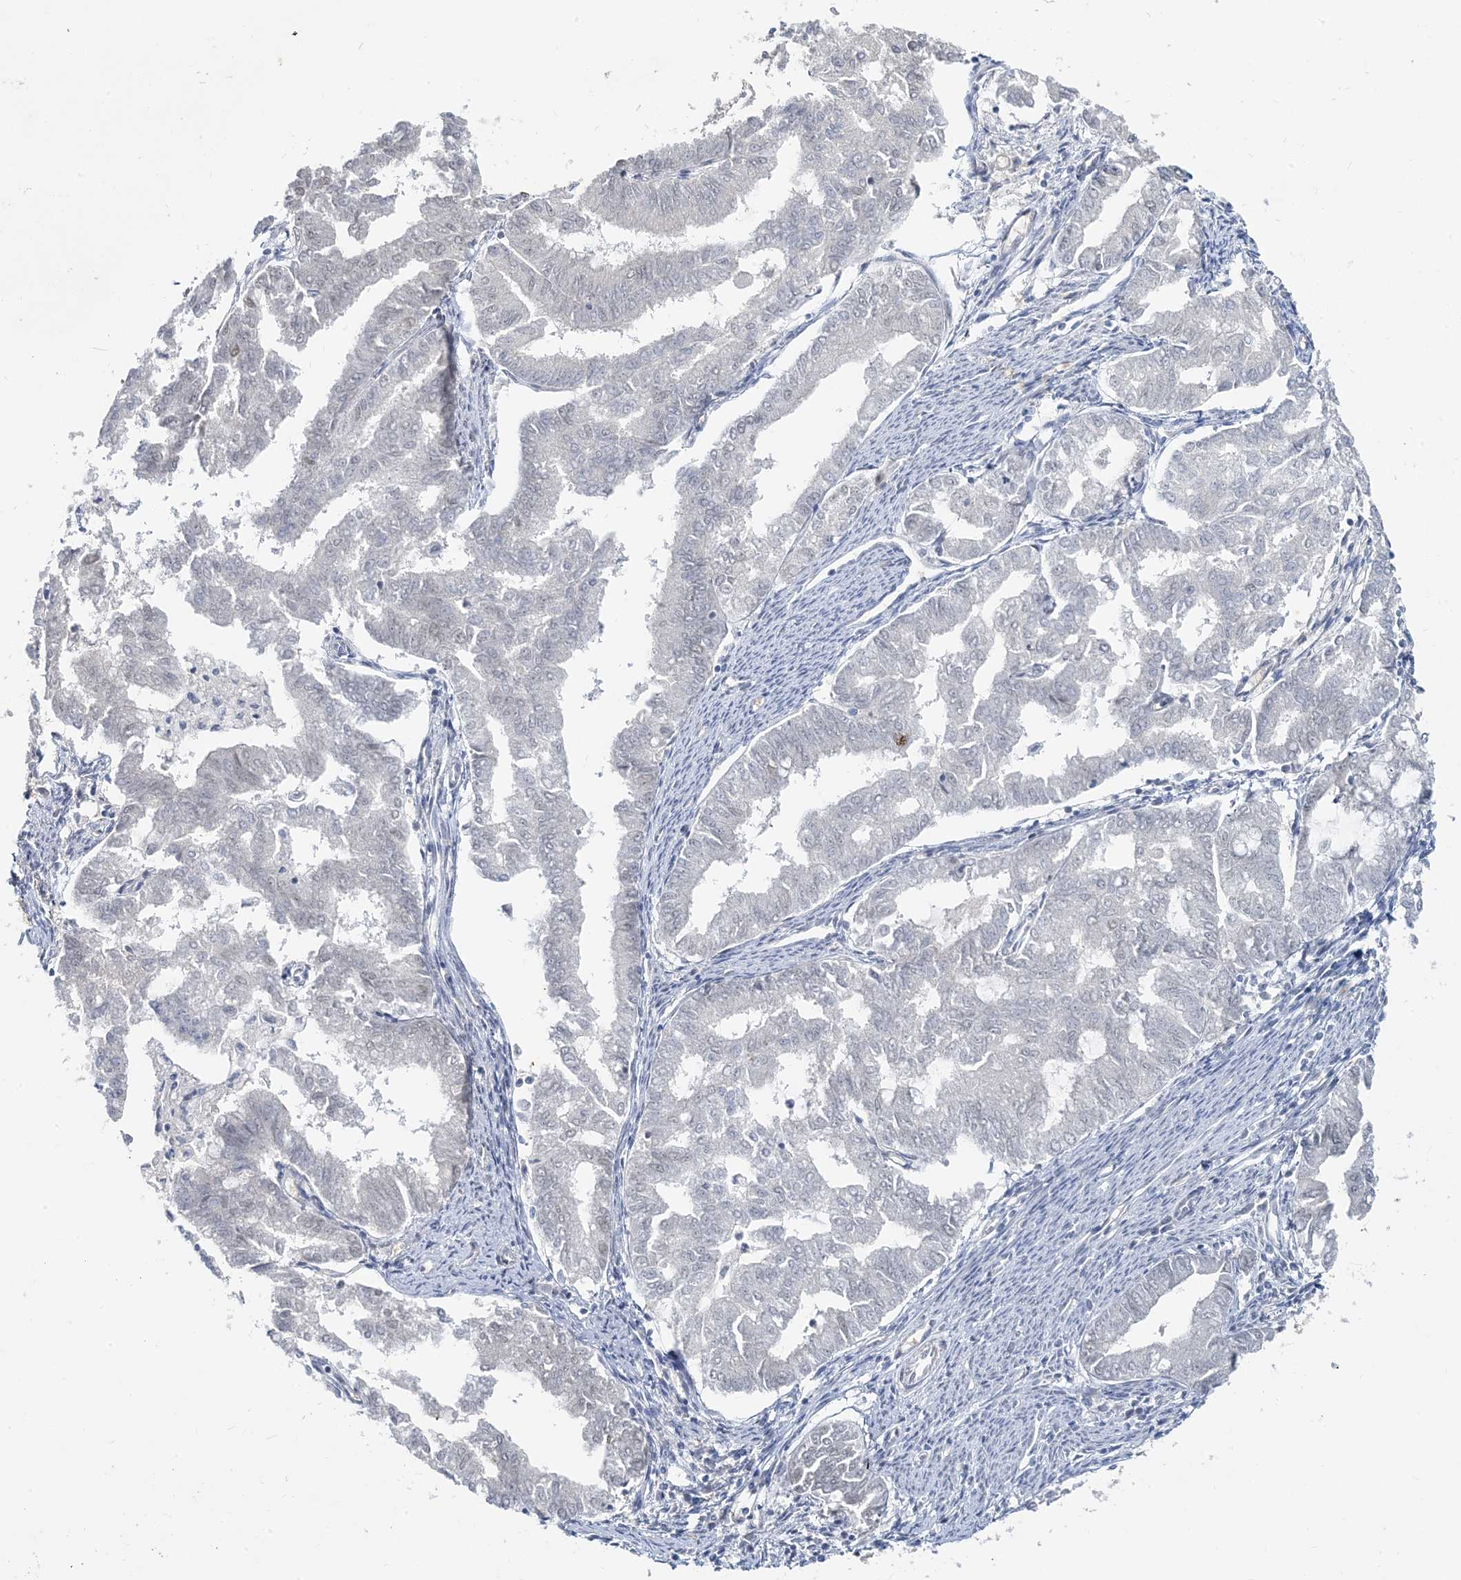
{"staining": {"intensity": "negative", "quantity": "none", "location": "none"}, "tissue": "endometrial cancer", "cell_type": "Tumor cells", "image_type": "cancer", "snomed": [{"axis": "morphology", "description": "Adenocarcinoma, NOS"}, {"axis": "topography", "description": "Endometrium"}], "caption": "IHC of endometrial cancer shows no expression in tumor cells.", "gene": "LEXM", "patient": {"sex": "female", "age": 79}}